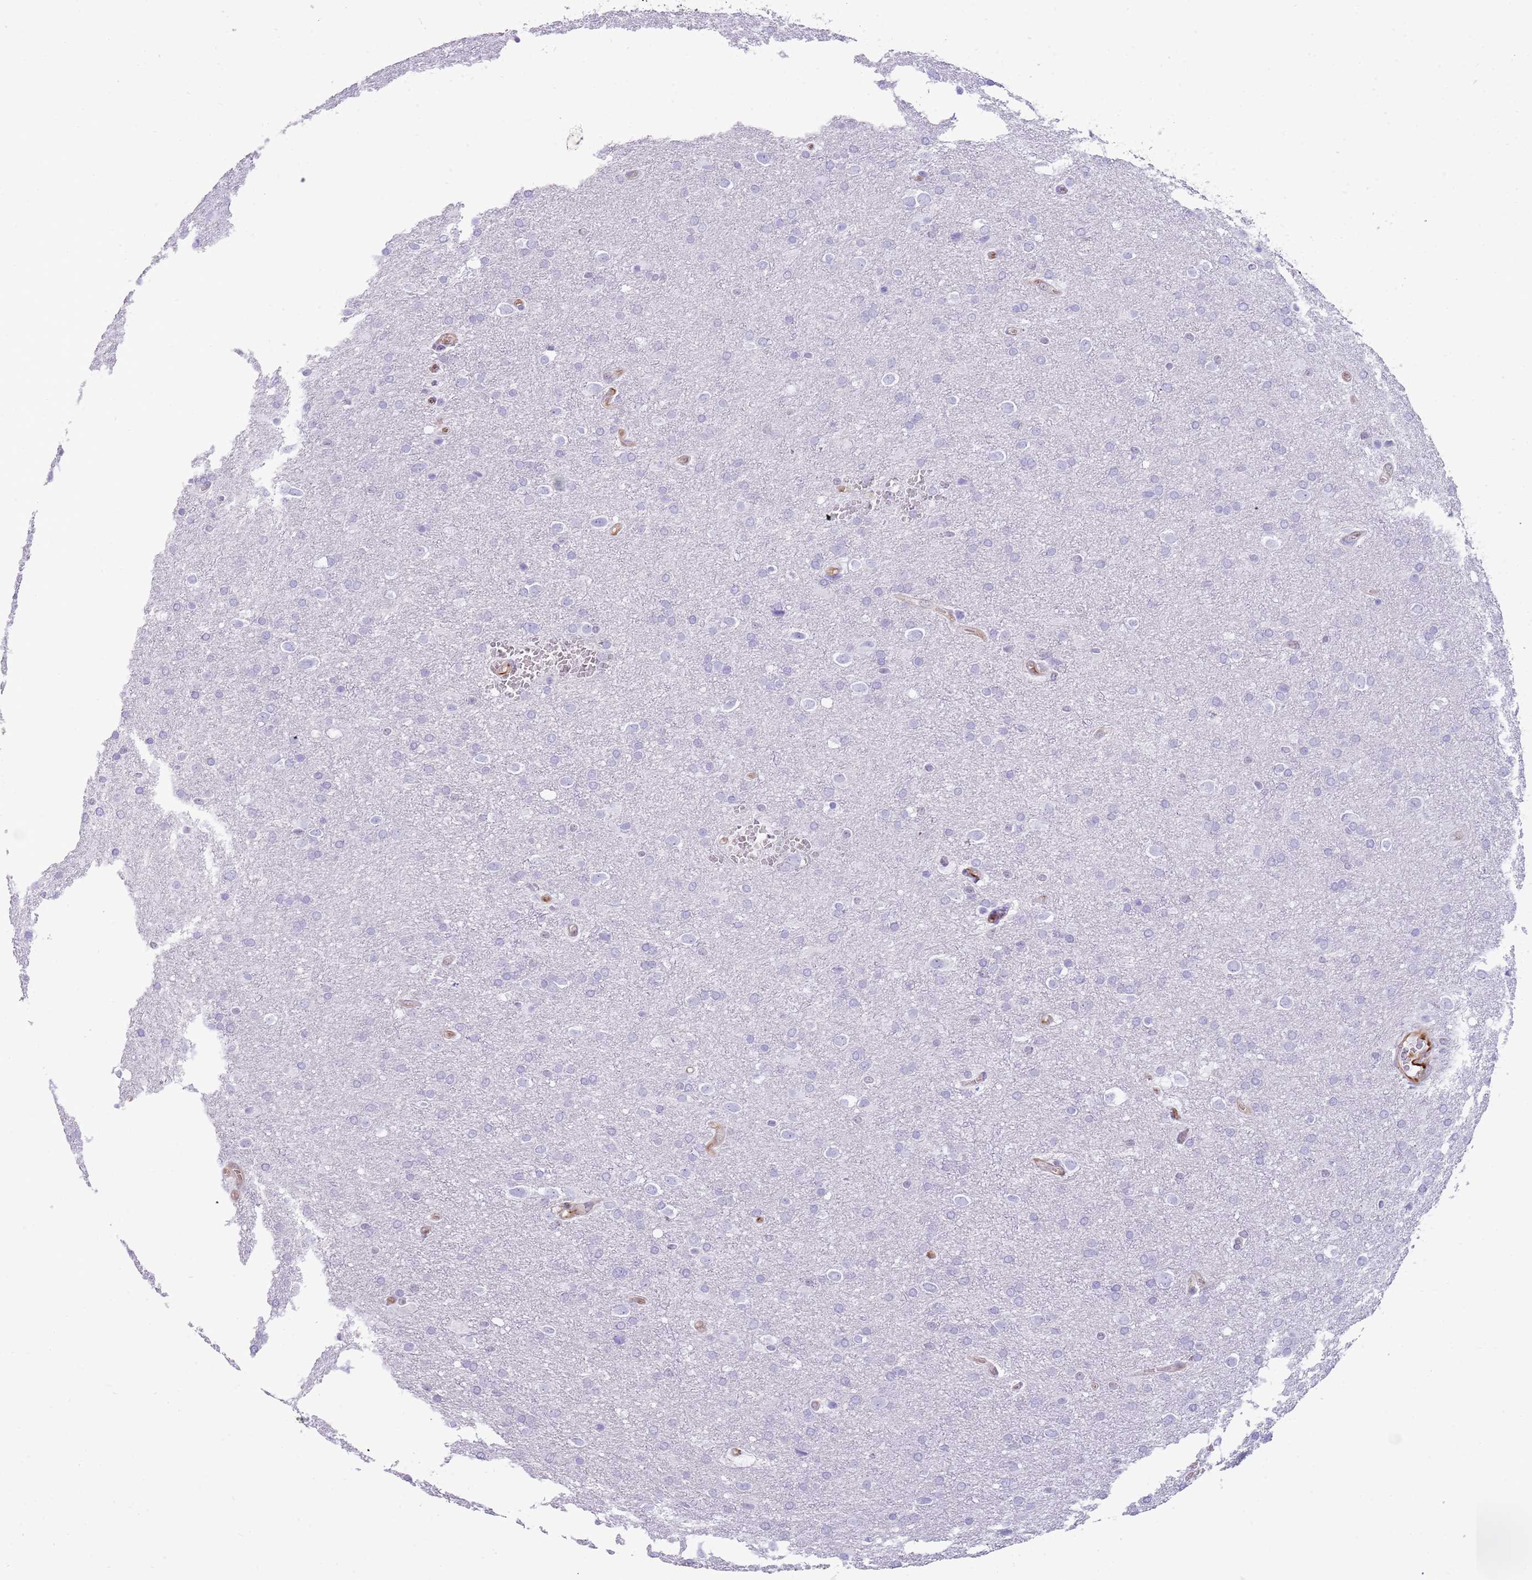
{"staining": {"intensity": "negative", "quantity": "none", "location": "none"}, "tissue": "glioma", "cell_type": "Tumor cells", "image_type": "cancer", "snomed": [{"axis": "morphology", "description": "Glioma, malignant, Low grade"}, {"axis": "topography", "description": "Brain"}], "caption": "Immunohistochemistry image of neoplastic tissue: malignant glioma (low-grade) stained with DAB (3,3'-diaminobenzidine) exhibits no significant protein positivity in tumor cells.", "gene": "NBPF3", "patient": {"sex": "female", "age": 32}}